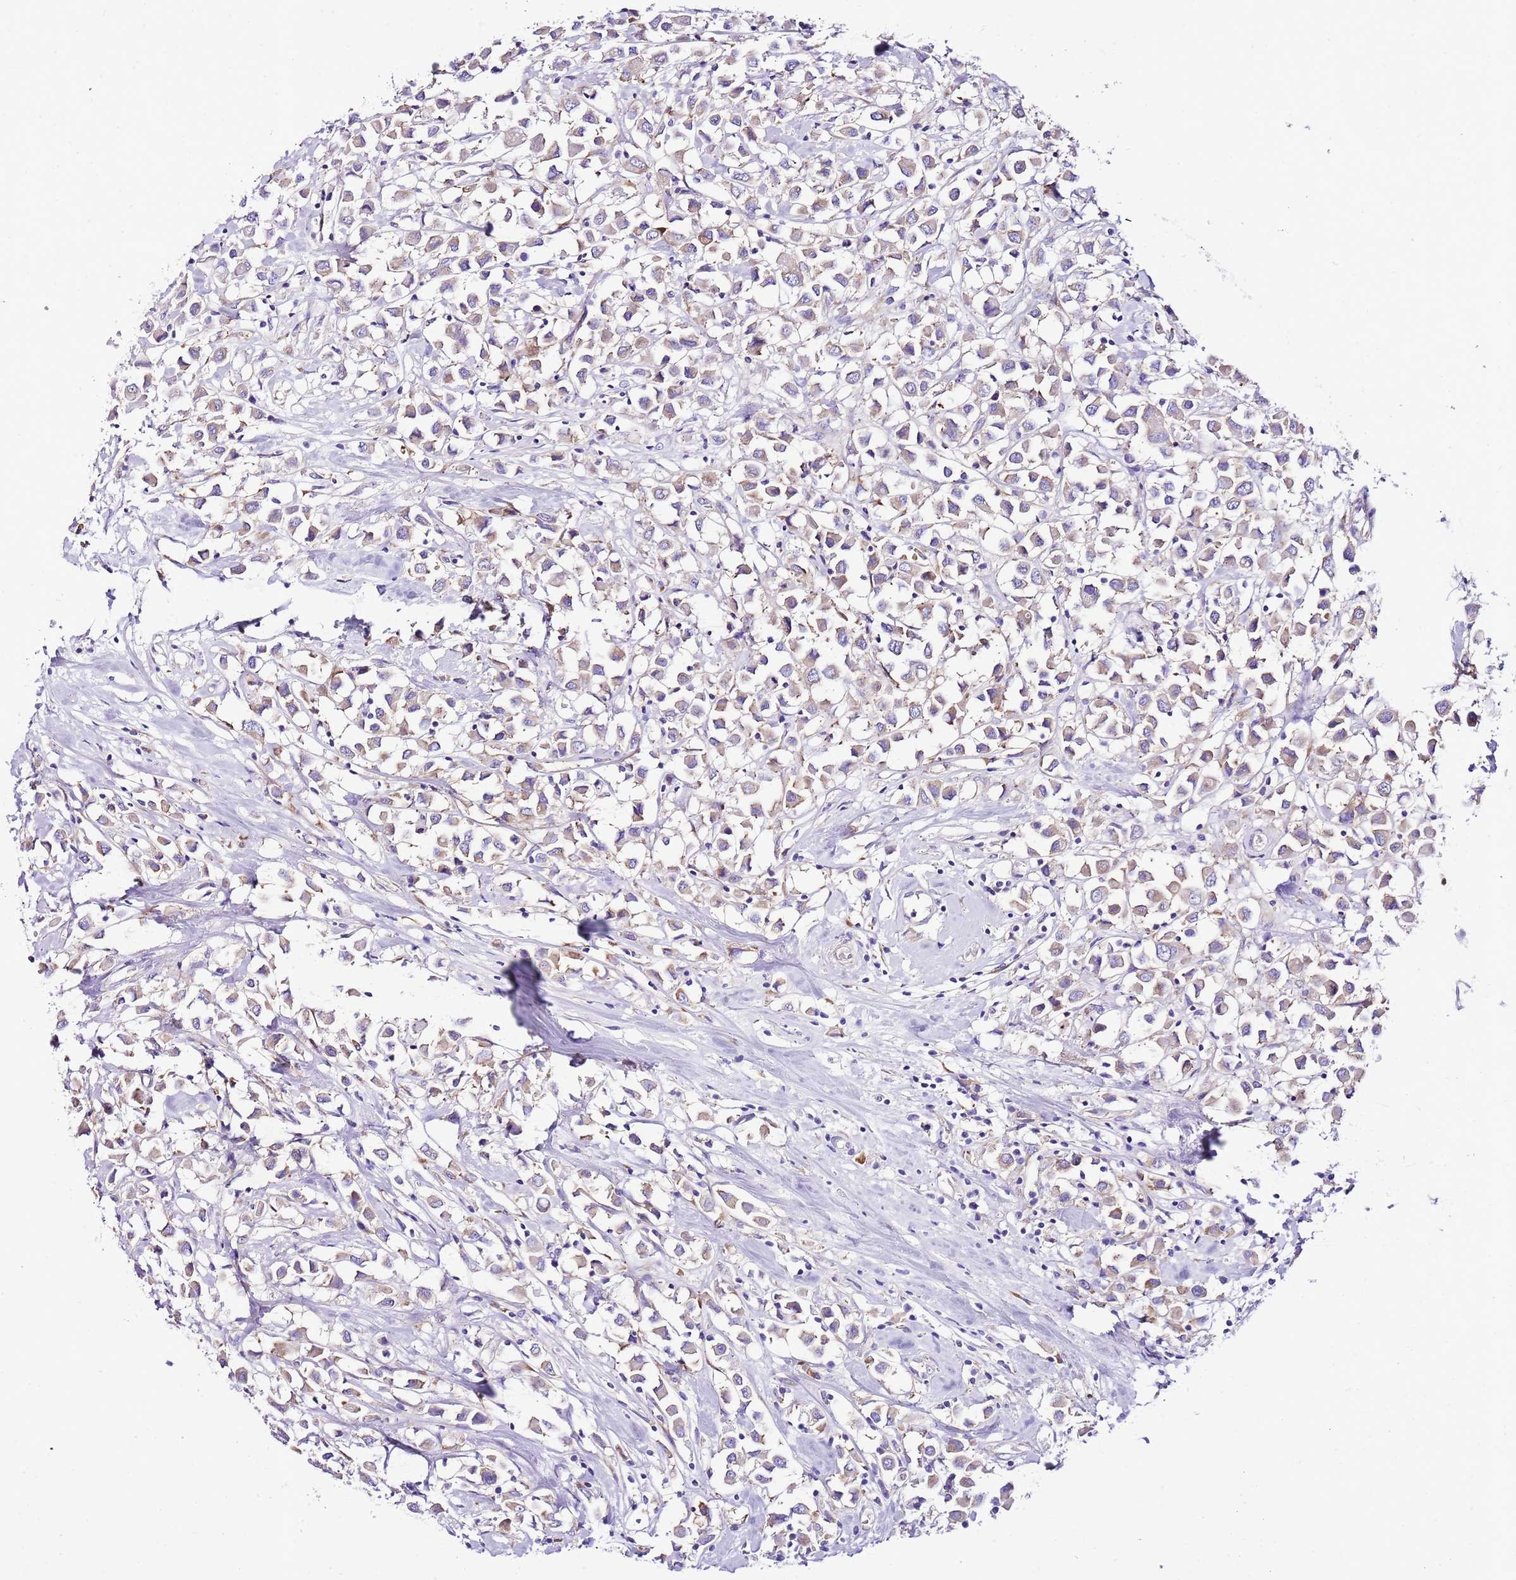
{"staining": {"intensity": "weak", "quantity": "25%-75%", "location": "cytoplasmic/membranous"}, "tissue": "breast cancer", "cell_type": "Tumor cells", "image_type": "cancer", "snomed": [{"axis": "morphology", "description": "Duct carcinoma"}, {"axis": "topography", "description": "Breast"}], "caption": "The photomicrograph exhibits staining of breast cancer (intraductal carcinoma), revealing weak cytoplasmic/membranous protein positivity (brown color) within tumor cells.", "gene": "RPS10", "patient": {"sex": "female", "age": 61}}